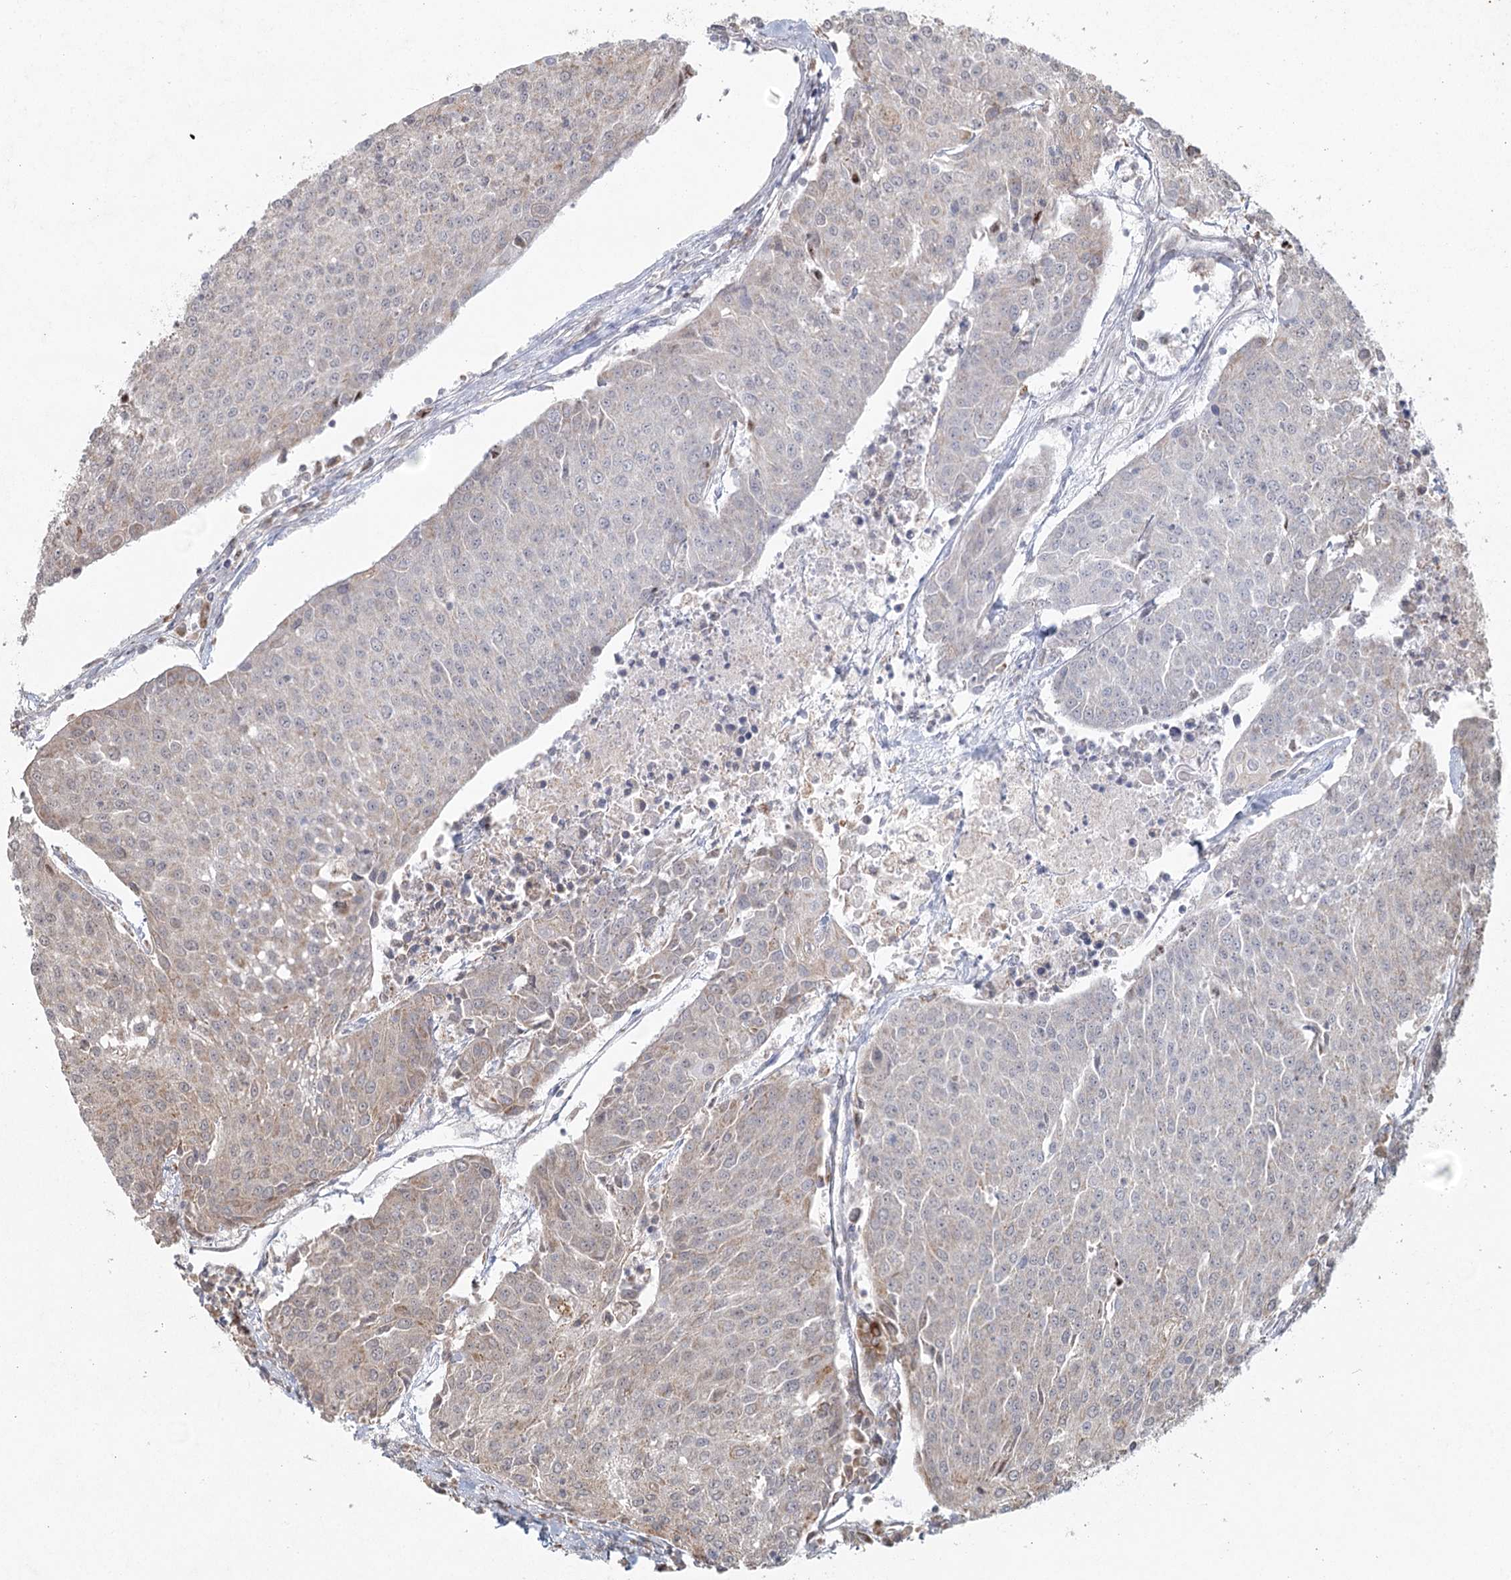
{"staining": {"intensity": "weak", "quantity": ">75%", "location": "cytoplasmic/membranous"}, "tissue": "urothelial cancer", "cell_type": "Tumor cells", "image_type": "cancer", "snomed": [{"axis": "morphology", "description": "Urothelial carcinoma, High grade"}, {"axis": "topography", "description": "Urinary bladder"}], "caption": "Immunohistochemistry (IHC) image of neoplastic tissue: human urothelial cancer stained using immunohistochemistry (IHC) displays low levels of weak protein expression localized specifically in the cytoplasmic/membranous of tumor cells, appearing as a cytoplasmic/membranous brown color.", "gene": "LACTB", "patient": {"sex": "female", "age": 85}}